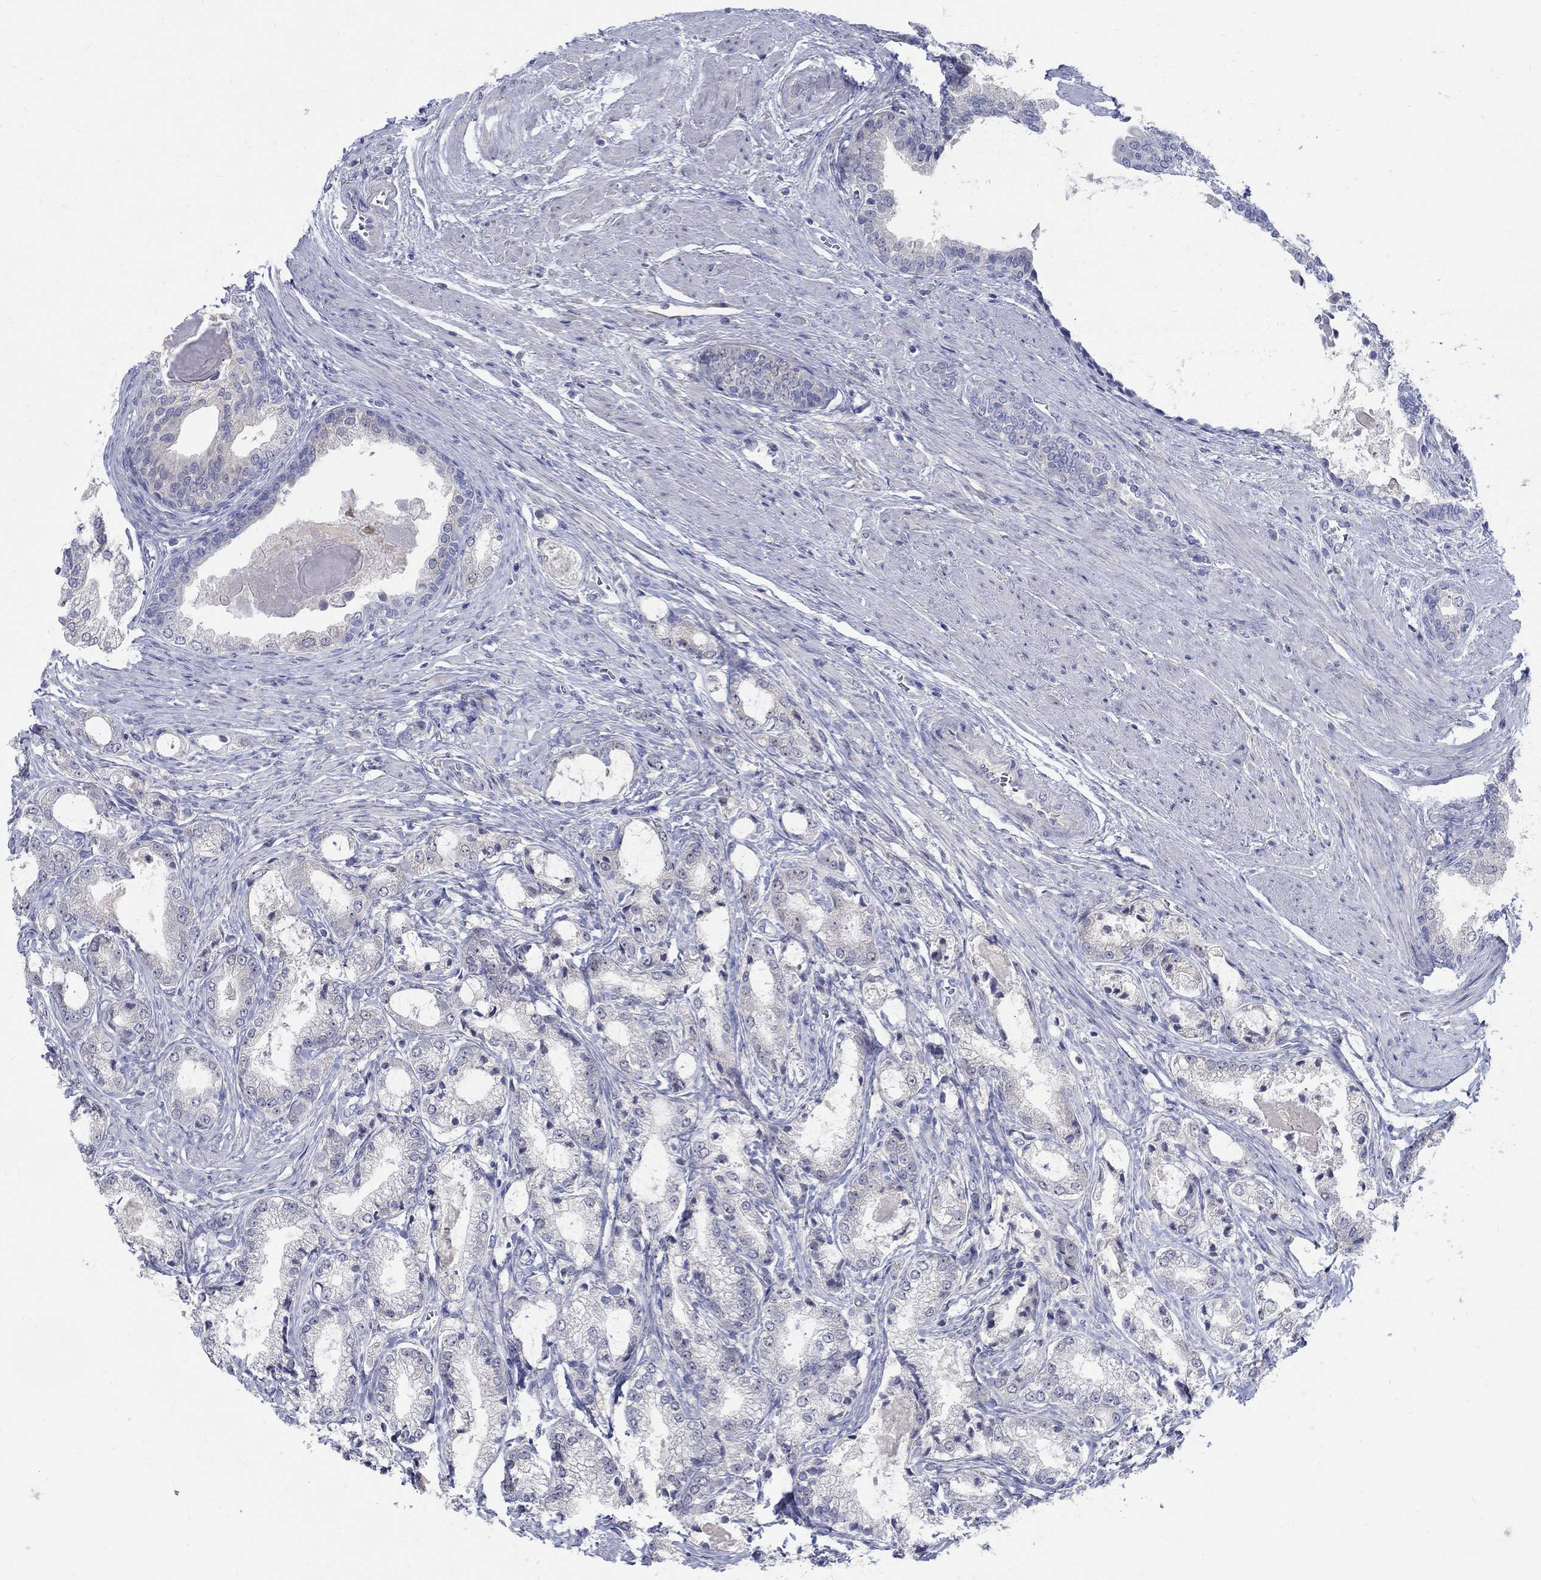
{"staining": {"intensity": "negative", "quantity": "none", "location": "none"}, "tissue": "prostate cancer", "cell_type": "Tumor cells", "image_type": "cancer", "snomed": [{"axis": "morphology", "description": "Adenocarcinoma, NOS"}, {"axis": "topography", "description": "Prostate and seminal vesicle, NOS"}, {"axis": "topography", "description": "Prostate"}], "caption": "Prostate cancer stained for a protein using immunohistochemistry demonstrates no staining tumor cells.", "gene": "REEP2", "patient": {"sex": "male", "age": 62}}